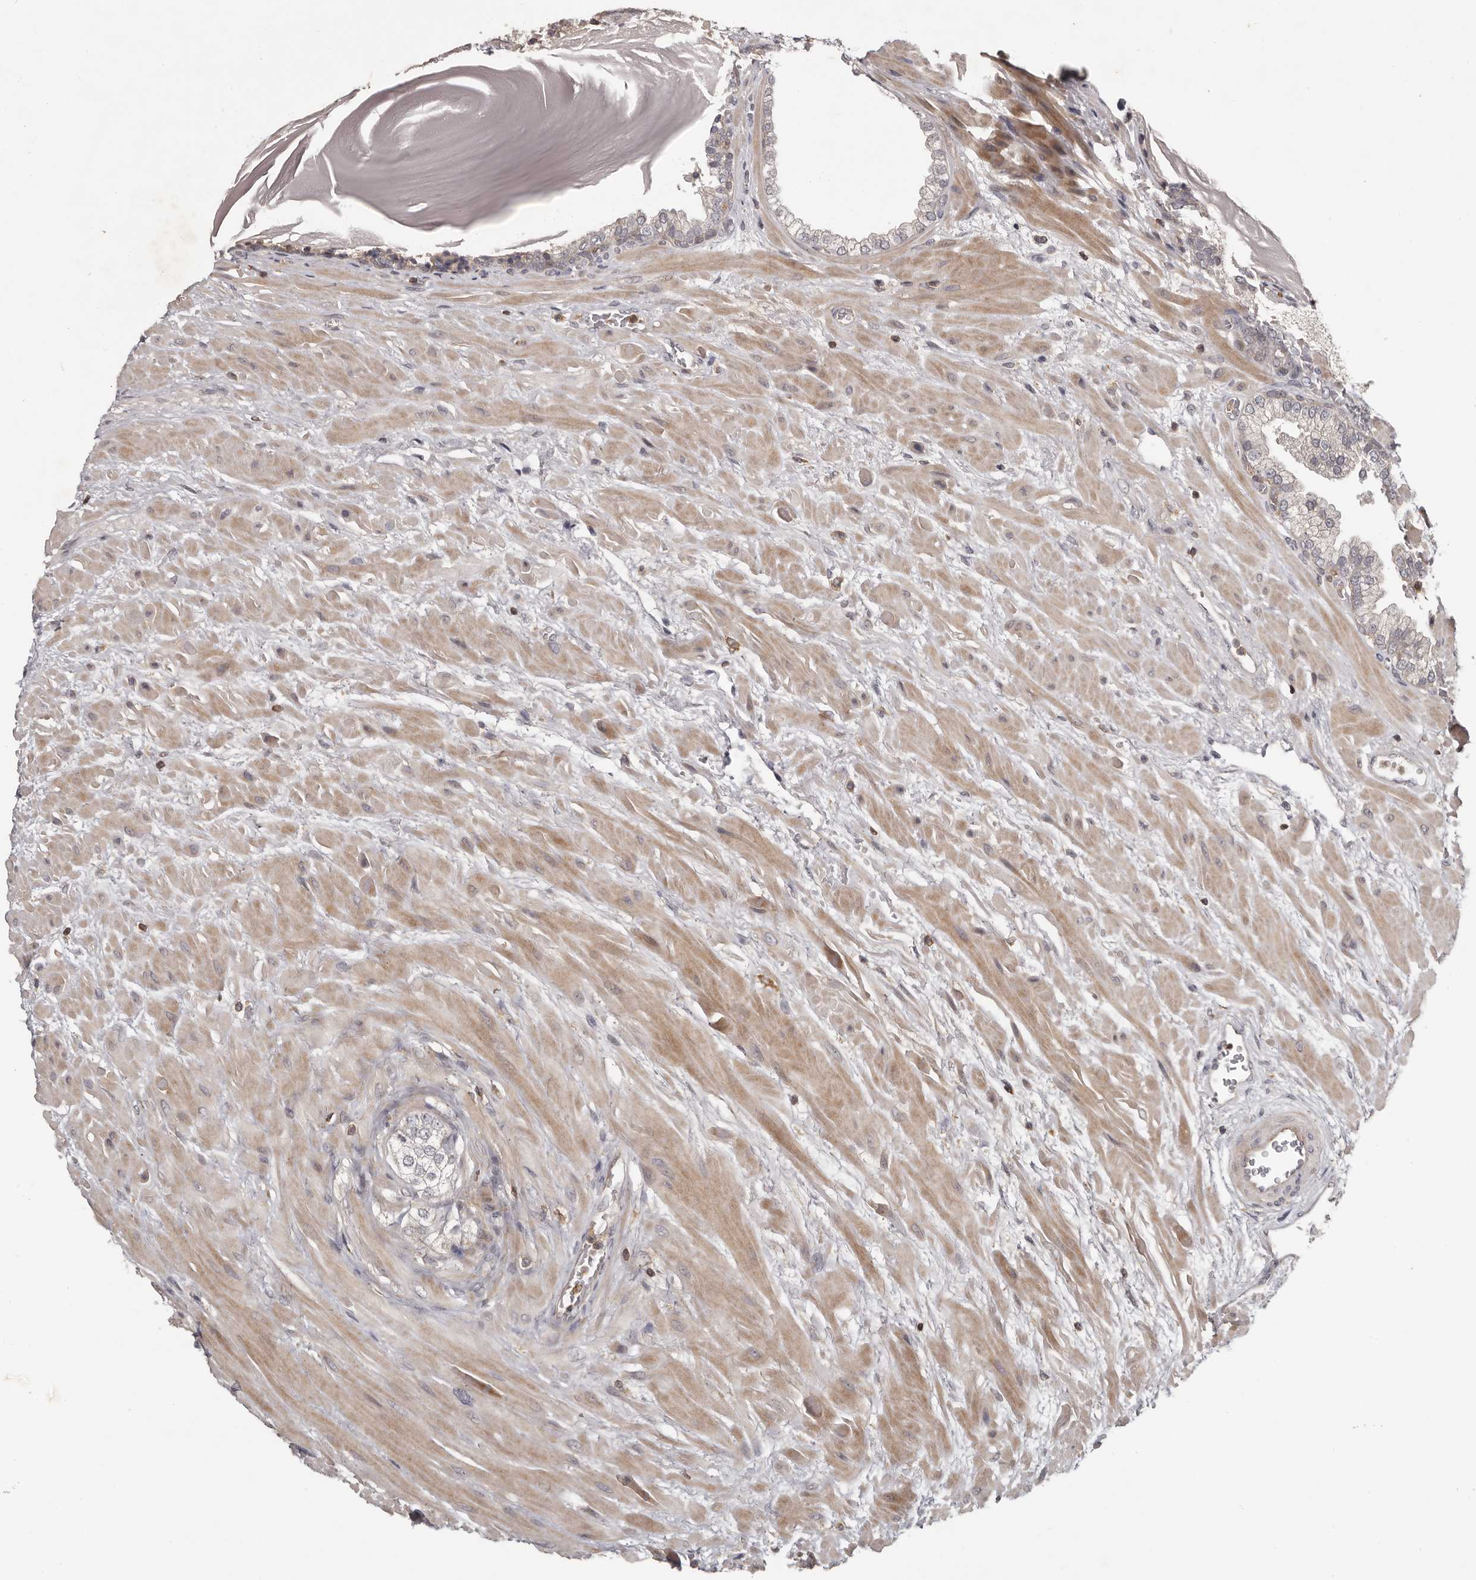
{"staining": {"intensity": "weak", "quantity": "<25%", "location": "cytoplasmic/membranous"}, "tissue": "prostate", "cell_type": "Glandular cells", "image_type": "normal", "snomed": [{"axis": "morphology", "description": "Normal tissue, NOS"}, {"axis": "topography", "description": "Prostate"}], "caption": "High magnification brightfield microscopy of unremarkable prostate stained with DAB (brown) and counterstained with hematoxylin (blue): glandular cells show no significant staining. (Brightfield microscopy of DAB (3,3'-diaminobenzidine) immunohistochemistry at high magnification).", "gene": "ANKRD44", "patient": {"sex": "male", "age": 48}}